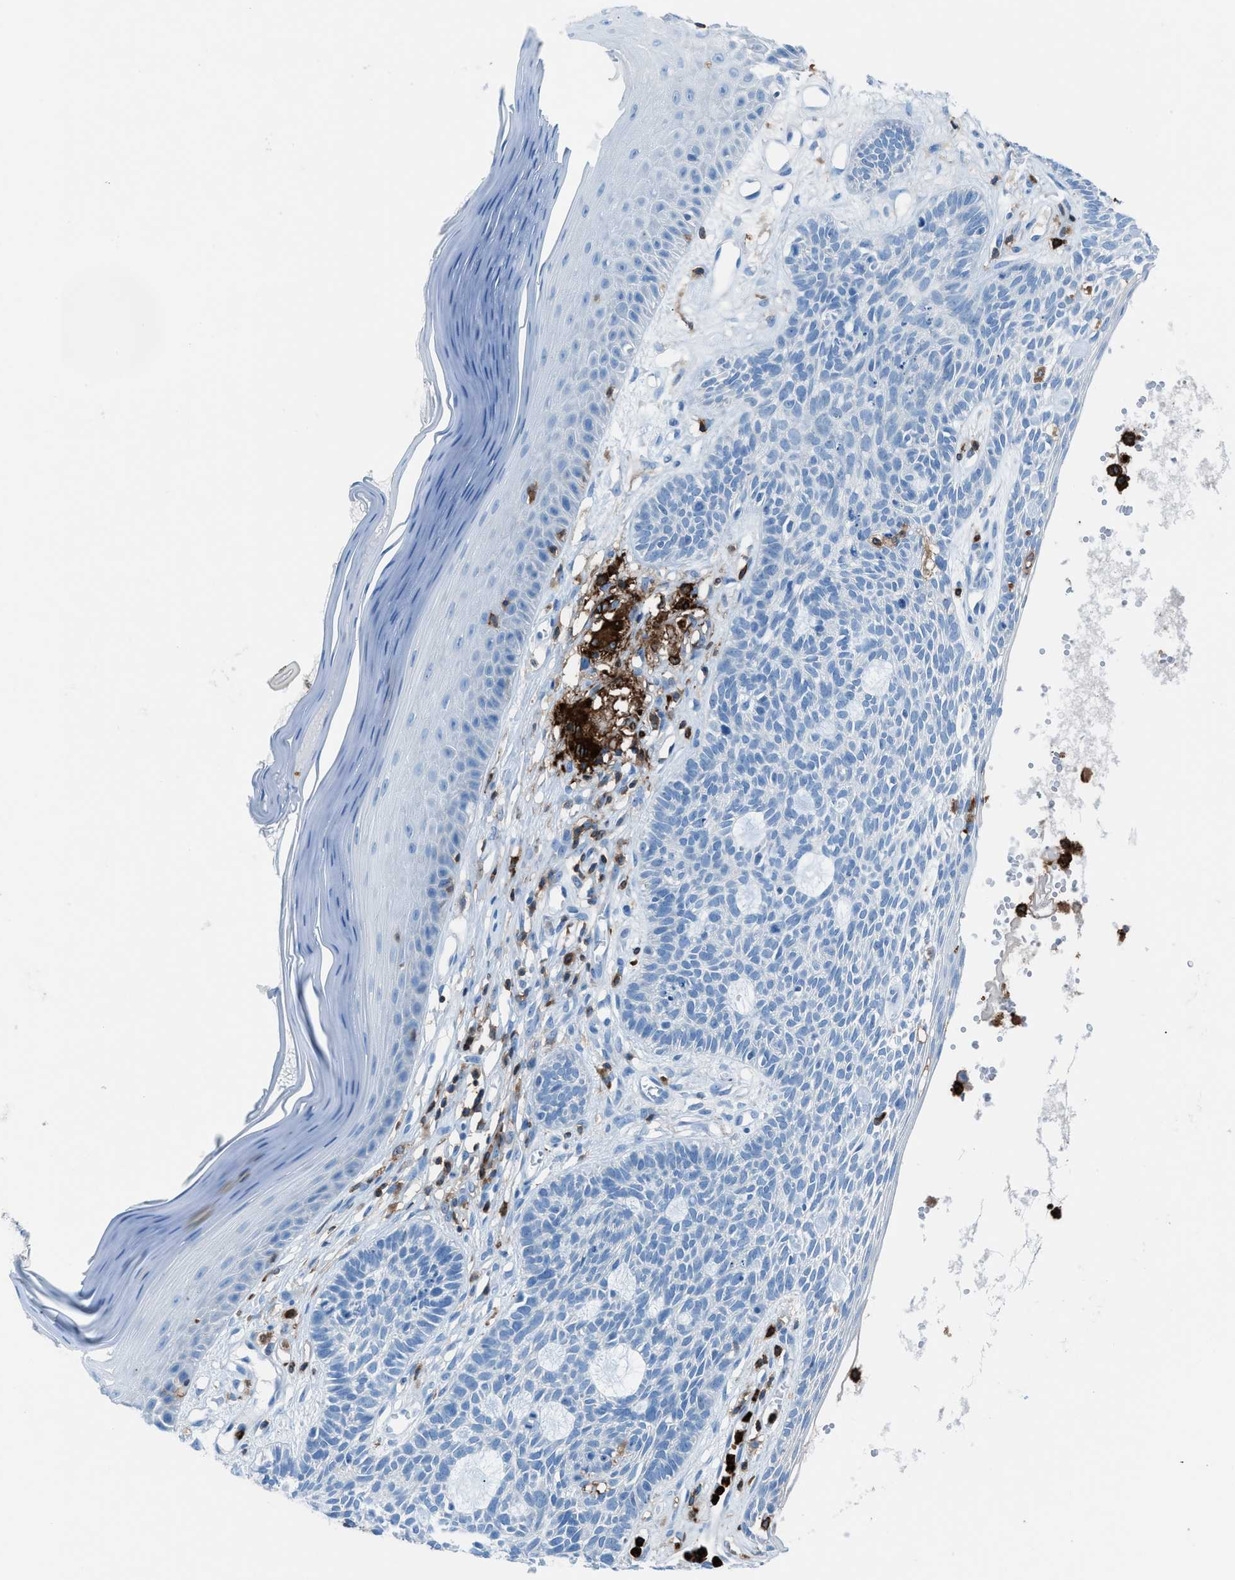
{"staining": {"intensity": "negative", "quantity": "none", "location": "none"}, "tissue": "skin cancer", "cell_type": "Tumor cells", "image_type": "cancer", "snomed": [{"axis": "morphology", "description": "Basal cell carcinoma"}, {"axis": "topography", "description": "Skin"}], "caption": "DAB immunohistochemical staining of skin cancer (basal cell carcinoma) displays no significant positivity in tumor cells.", "gene": "ITGB2", "patient": {"sex": "male", "age": 67}}